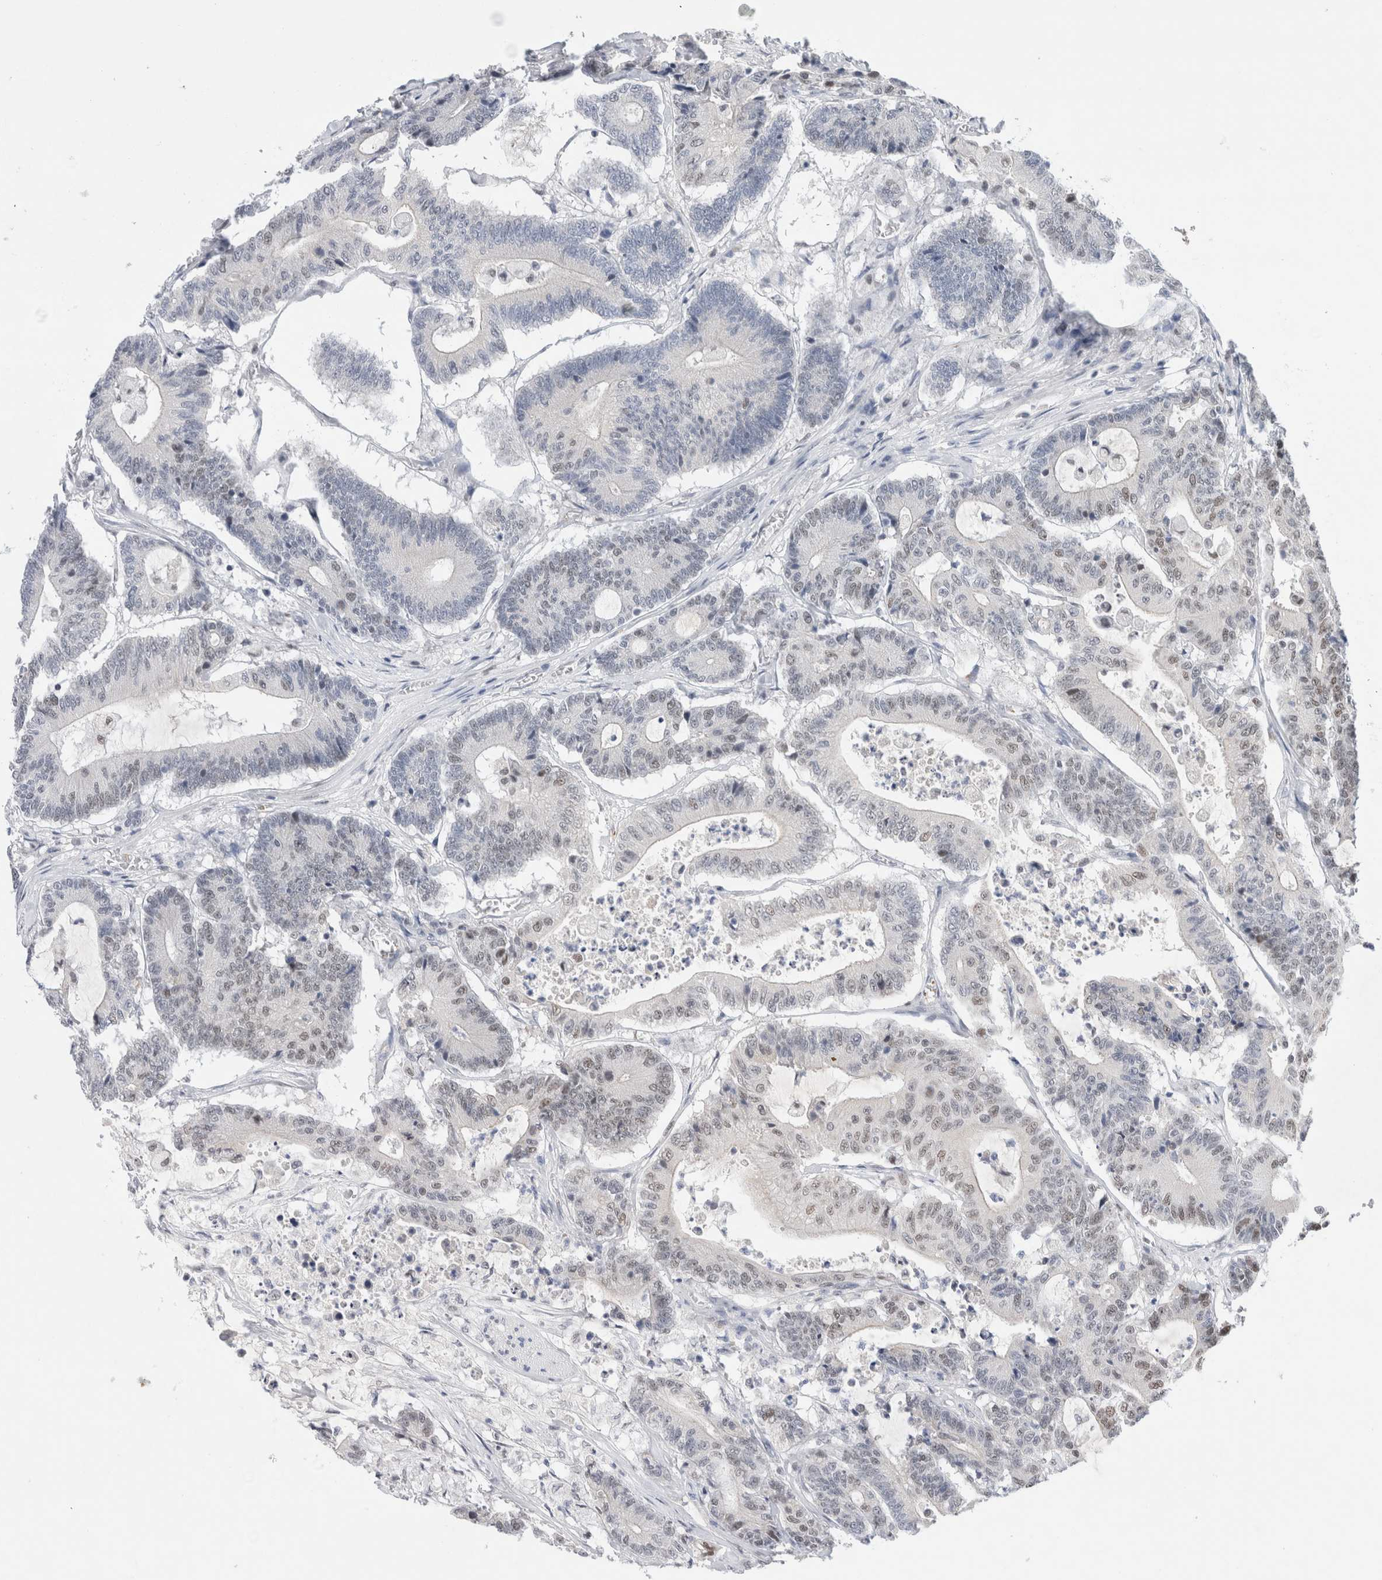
{"staining": {"intensity": "weak", "quantity": "<25%", "location": "nuclear"}, "tissue": "colorectal cancer", "cell_type": "Tumor cells", "image_type": "cancer", "snomed": [{"axis": "morphology", "description": "Adenocarcinoma, NOS"}, {"axis": "topography", "description": "Colon"}], "caption": "Immunohistochemical staining of colorectal adenocarcinoma reveals no significant expression in tumor cells.", "gene": "KNL1", "patient": {"sex": "female", "age": 84}}